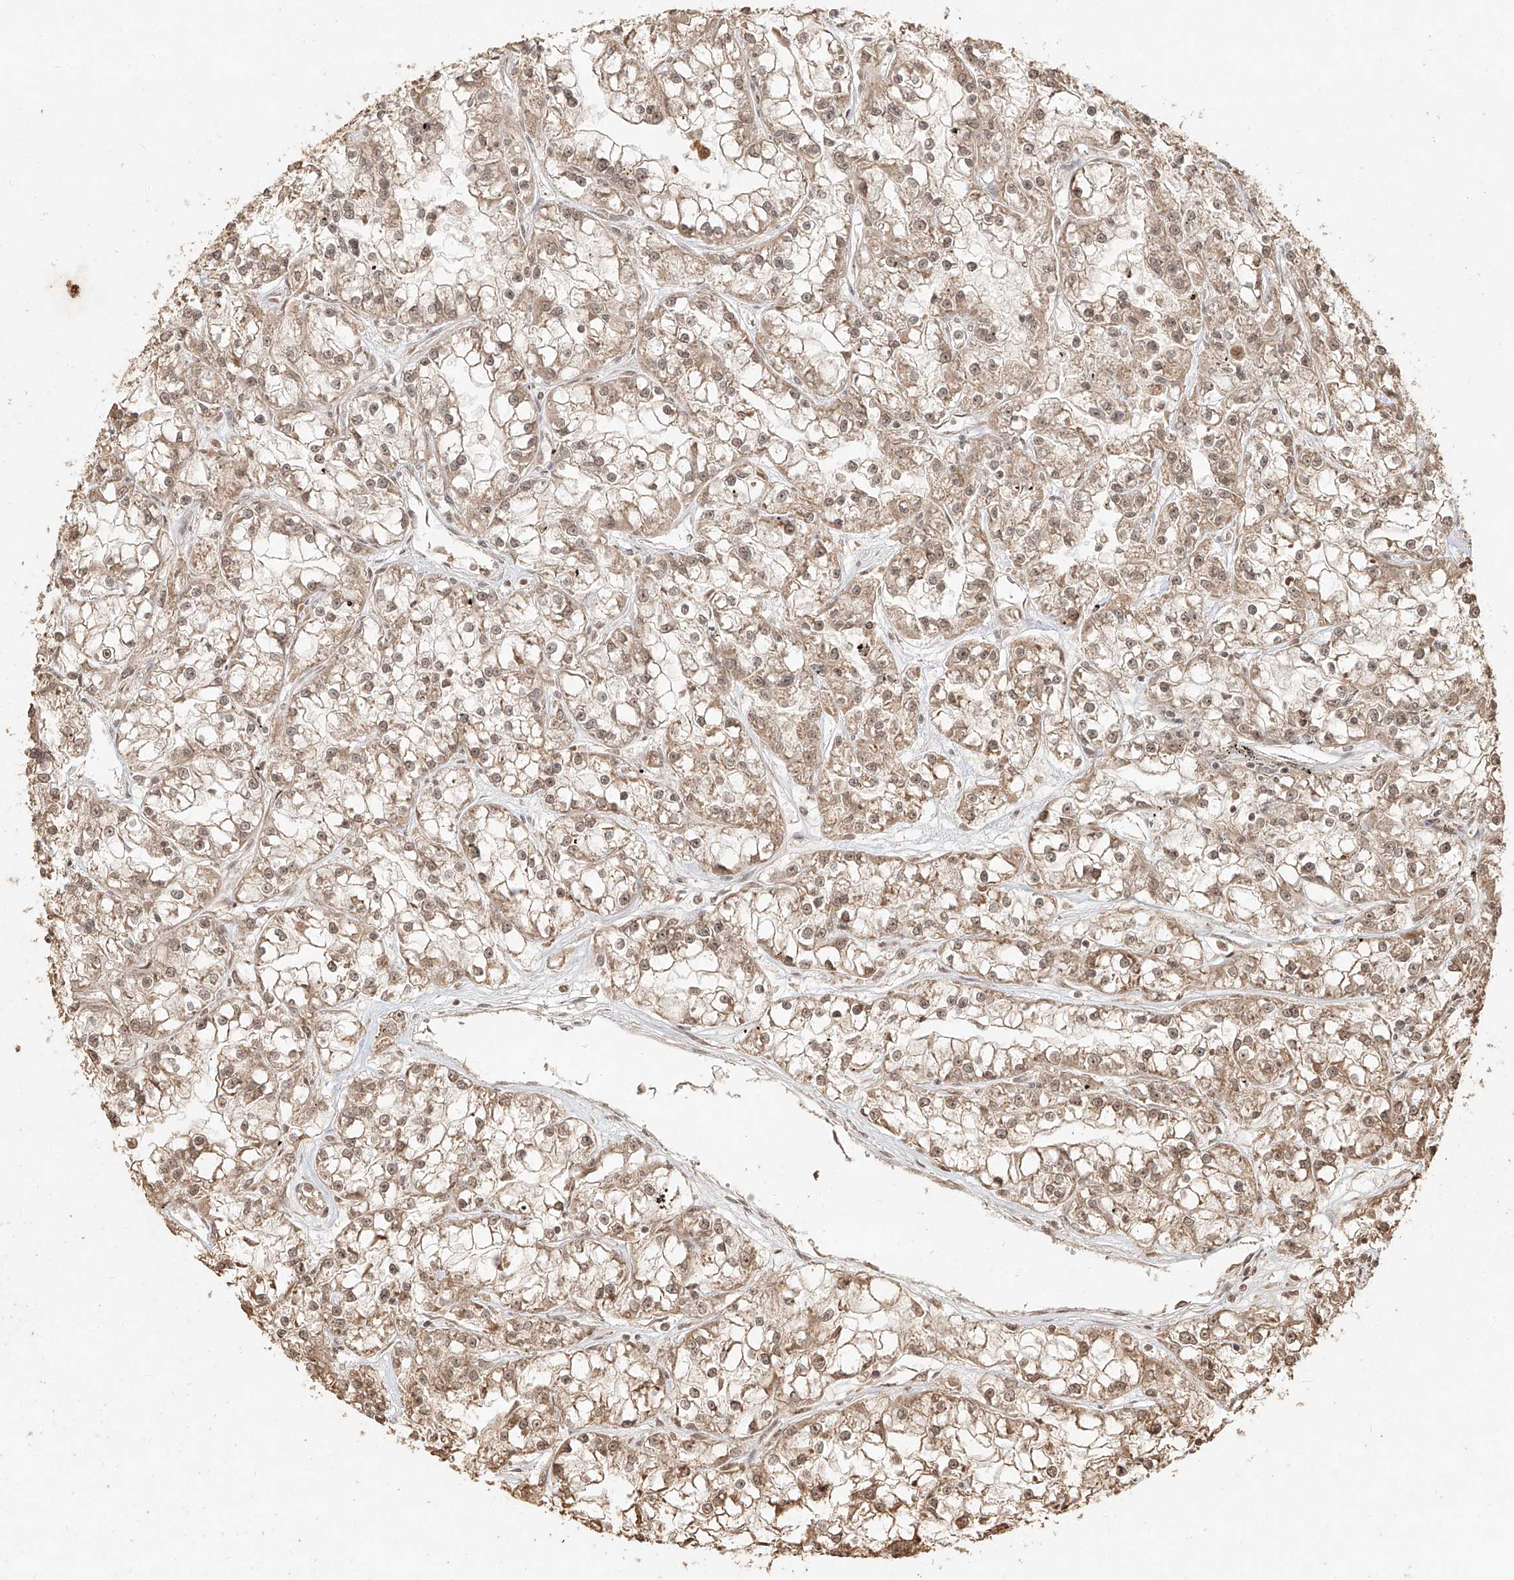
{"staining": {"intensity": "weak", "quantity": ">75%", "location": "cytoplasmic/membranous,nuclear"}, "tissue": "renal cancer", "cell_type": "Tumor cells", "image_type": "cancer", "snomed": [{"axis": "morphology", "description": "Adenocarcinoma, NOS"}, {"axis": "topography", "description": "Kidney"}], "caption": "An image of renal cancer (adenocarcinoma) stained for a protein demonstrates weak cytoplasmic/membranous and nuclear brown staining in tumor cells.", "gene": "UBE2K", "patient": {"sex": "female", "age": 52}}